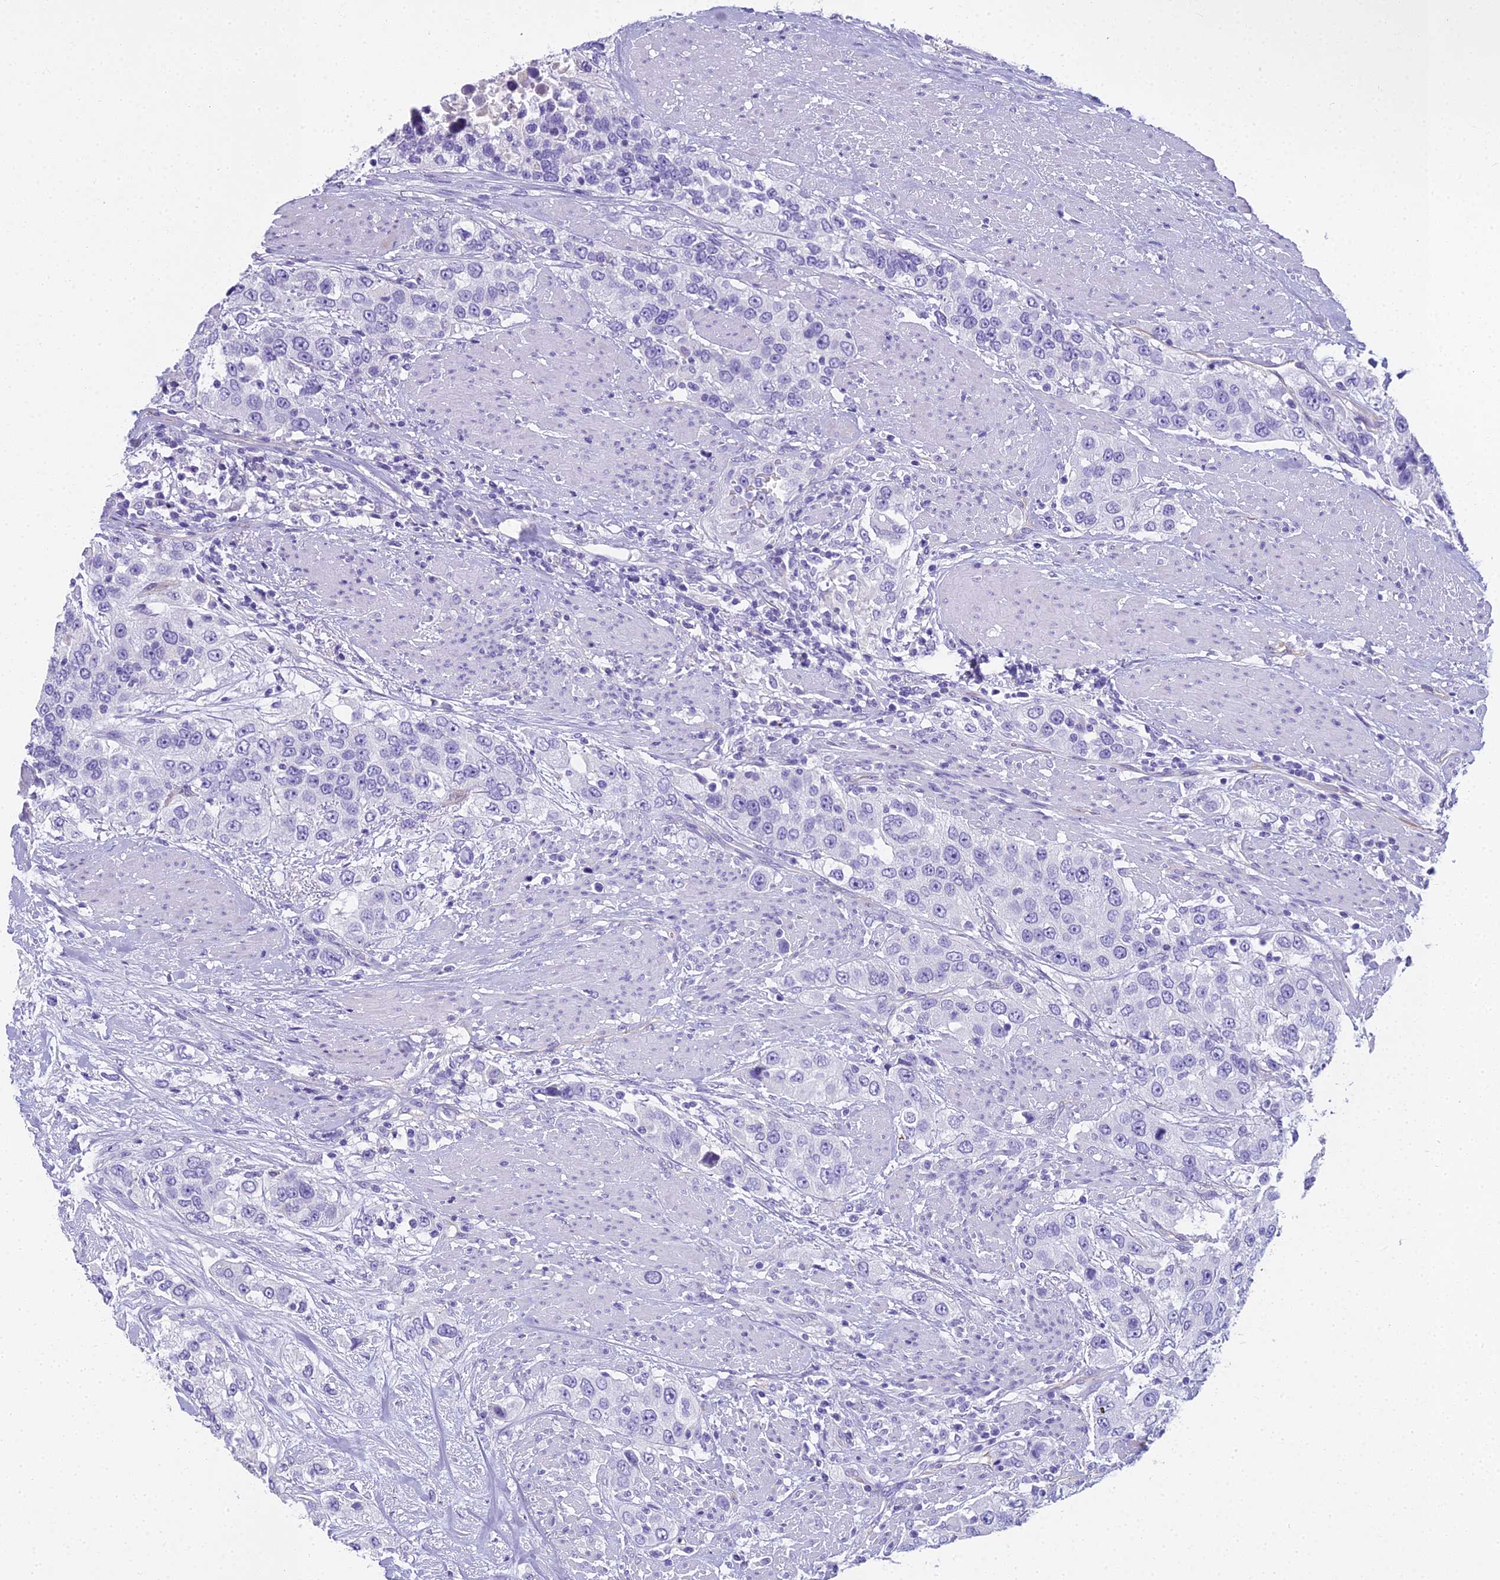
{"staining": {"intensity": "negative", "quantity": "none", "location": "none"}, "tissue": "urothelial cancer", "cell_type": "Tumor cells", "image_type": "cancer", "snomed": [{"axis": "morphology", "description": "Urothelial carcinoma, High grade"}, {"axis": "topography", "description": "Urinary bladder"}], "caption": "High magnification brightfield microscopy of urothelial cancer stained with DAB (3,3'-diaminobenzidine) (brown) and counterstained with hematoxylin (blue): tumor cells show no significant staining.", "gene": "NINJ1", "patient": {"sex": "female", "age": 80}}